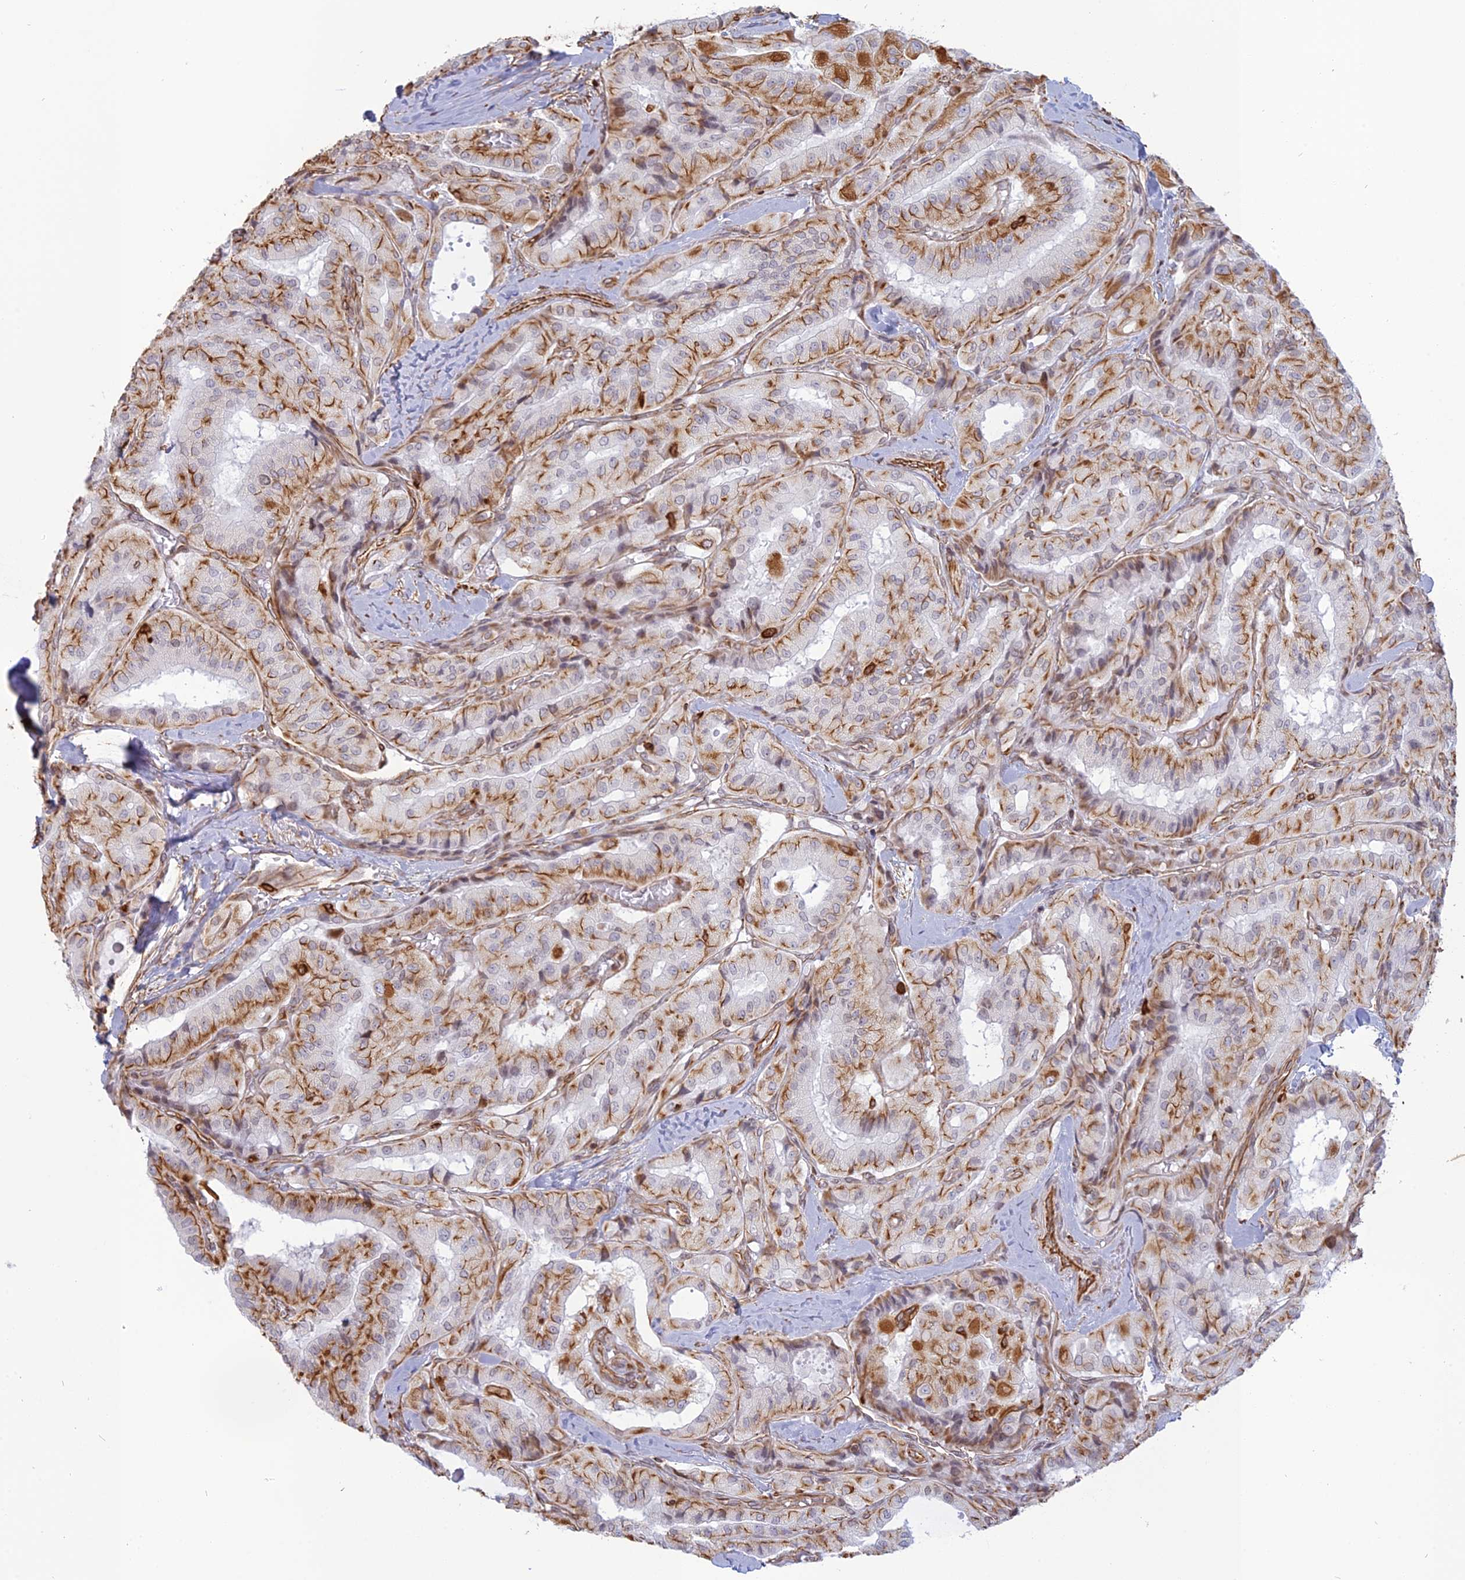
{"staining": {"intensity": "moderate", "quantity": "25%-75%", "location": "cytoplasmic/membranous"}, "tissue": "thyroid cancer", "cell_type": "Tumor cells", "image_type": "cancer", "snomed": [{"axis": "morphology", "description": "Normal tissue, NOS"}, {"axis": "morphology", "description": "Papillary adenocarcinoma, NOS"}, {"axis": "topography", "description": "Thyroid gland"}], "caption": "A micrograph of human papillary adenocarcinoma (thyroid) stained for a protein reveals moderate cytoplasmic/membranous brown staining in tumor cells.", "gene": "APOBR", "patient": {"sex": "female", "age": 59}}